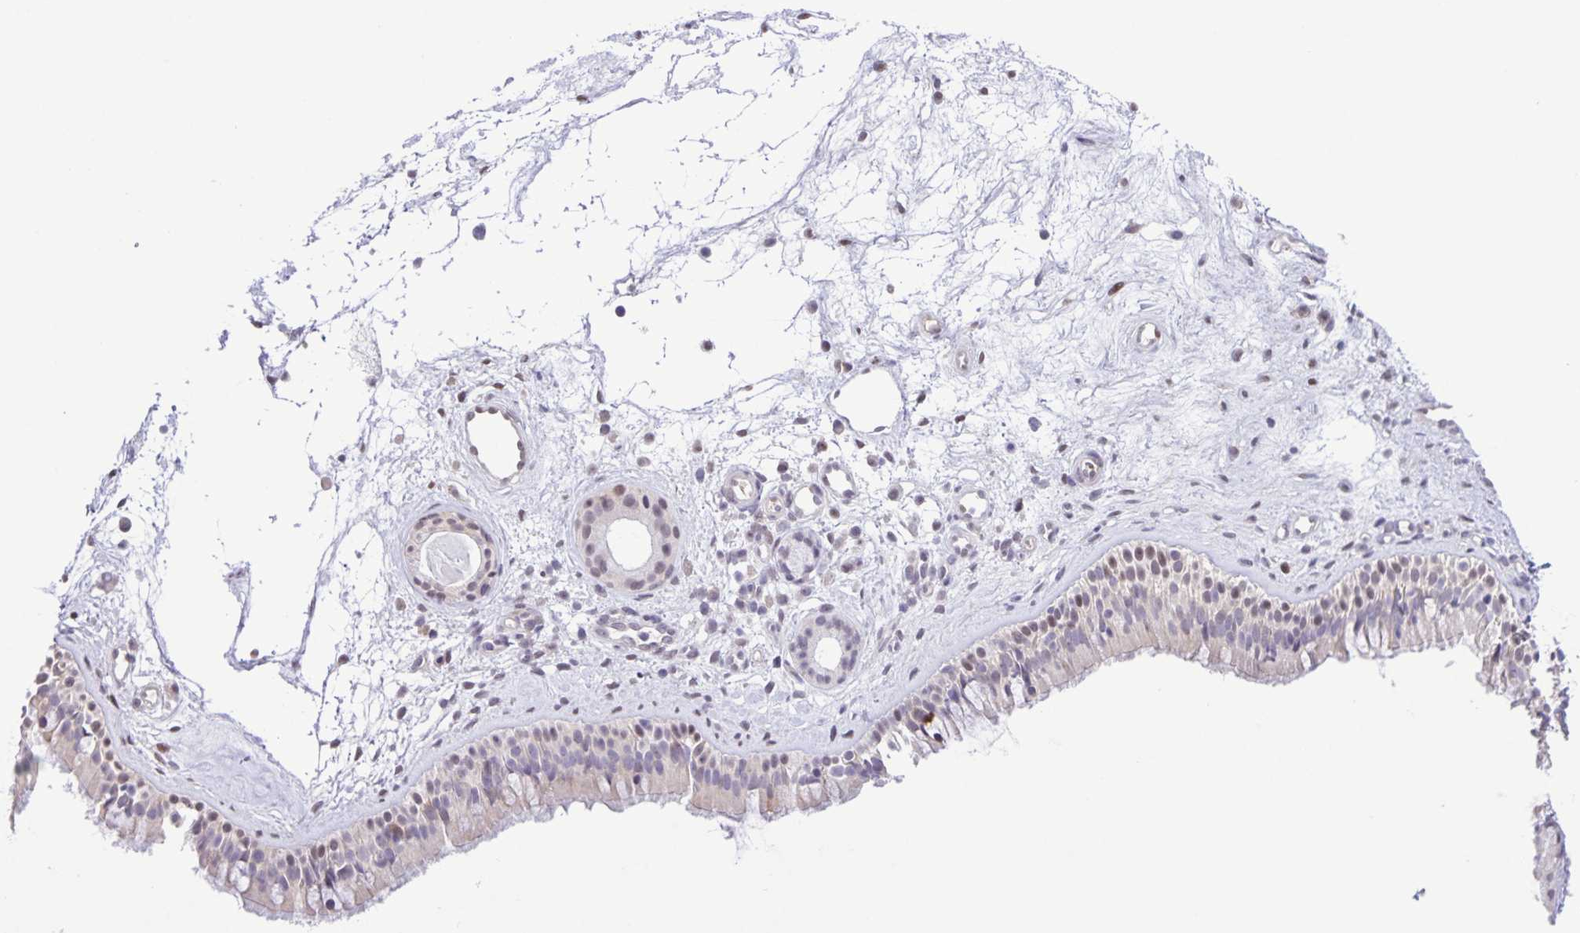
{"staining": {"intensity": "weak", "quantity": "<25%", "location": "nuclear"}, "tissue": "nasopharynx", "cell_type": "Respiratory epithelial cells", "image_type": "normal", "snomed": [{"axis": "morphology", "description": "Normal tissue, NOS"}, {"axis": "topography", "description": "Nasopharynx"}], "caption": "Immunohistochemistry (IHC) of unremarkable human nasopharynx shows no expression in respiratory epithelial cells.", "gene": "ONECUT2", "patient": {"sex": "female", "age": 70}}